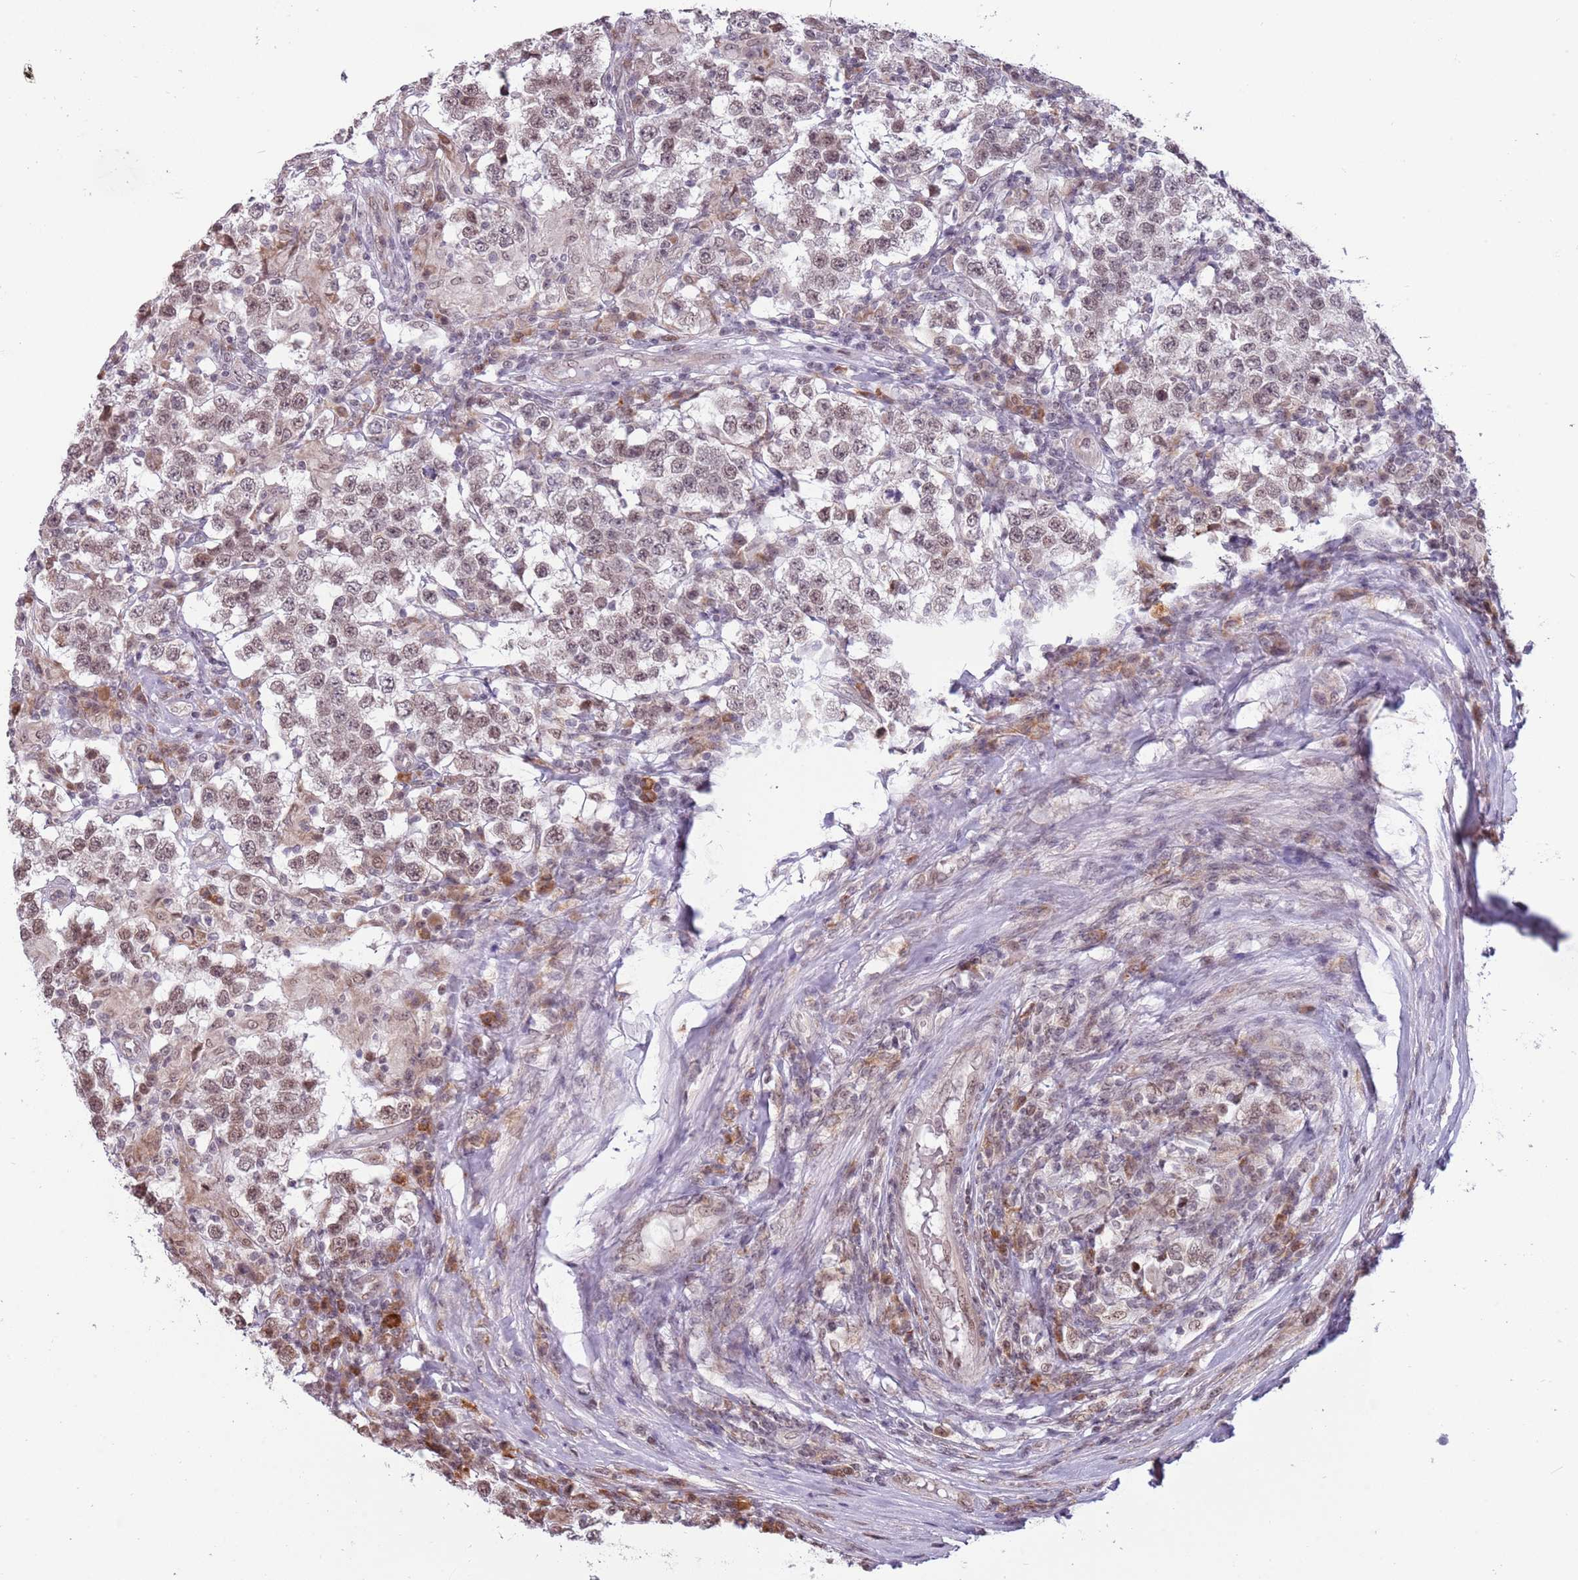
{"staining": {"intensity": "weak", "quantity": "25%-75%", "location": "nuclear"}, "tissue": "testis cancer", "cell_type": "Tumor cells", "image_type": "cancer", "snomed": [{"axis": "morphology", "description": "Seminoma, NOS"}, {"axis": "morphology", "description": "Carcinoma, Embryonal, NOS"}, {"axis": "topography", "description": "Testis"}], "caption": "DAB (3,3'-diaminobenzidine) immunohistochemical staining of testis cancer reveals weak nuclear protein positivity in about 25%-75% of tumor cells. Immunohistochemistry stains the protein in brown and the nuclei are stained blue.", "gene": "BARD1", "patient": {"sex": "male", "age": 41}}